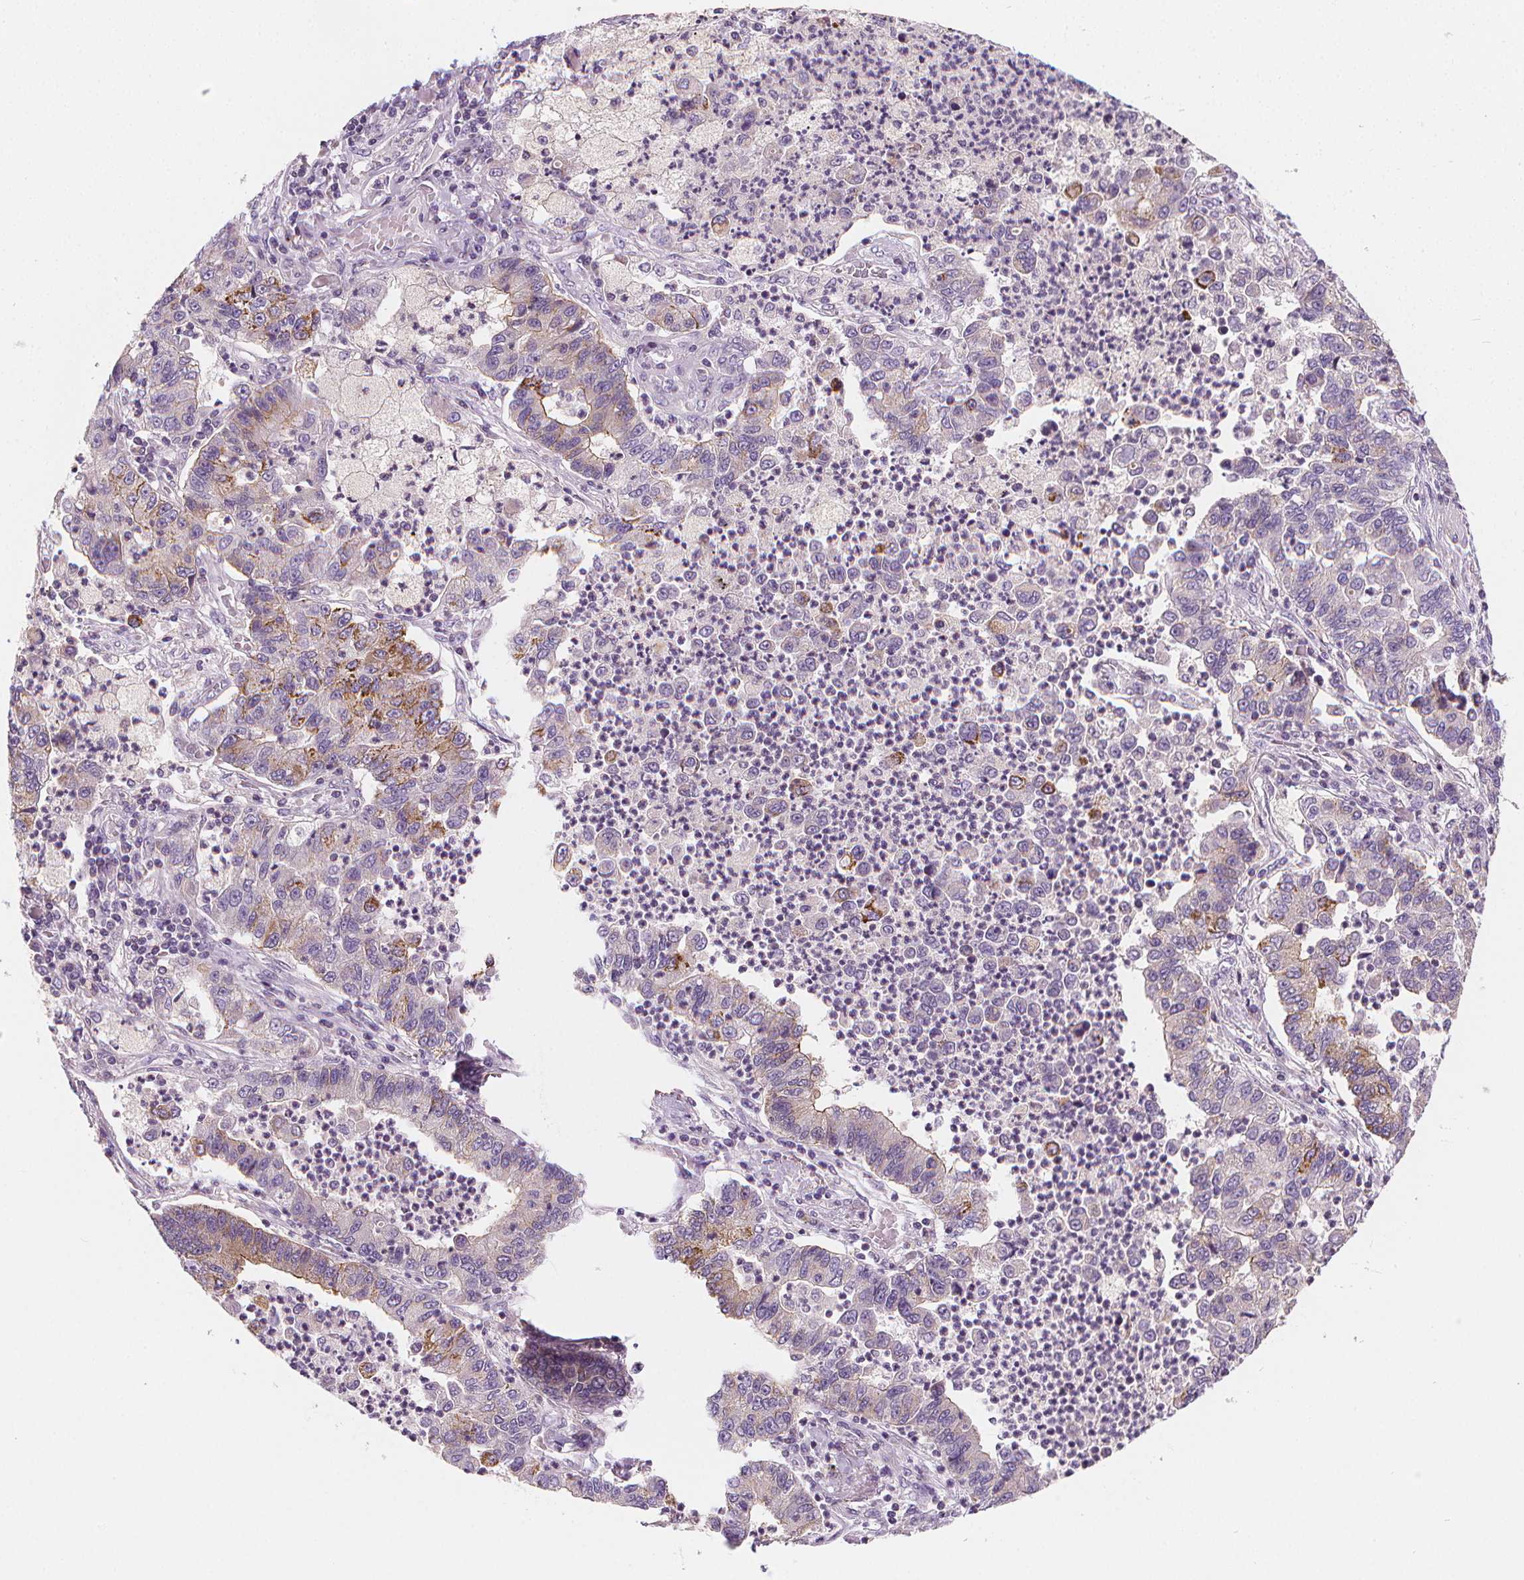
{"staining": {"intensity": "weak", "quantity": "<25%", "location": "cytoplasmic/membranous"}, "tissue": "lung cancer", "cell_type": "Tumor cells", "image_type": "cancer", "snomed": [{"axis": "morphology", "description": "Adenocarcinoma, NOS"}, {"axis": "topography", "description": "Lung"}], "caption": "Immunohistochemistry histopathology image of human lung cancer (adenocarcinoma) stained for a protein (brown), which demonstrates no positivity in tumor cells.", "gene": "RAB20", "patient": {"sex": "female", "age": 57}}